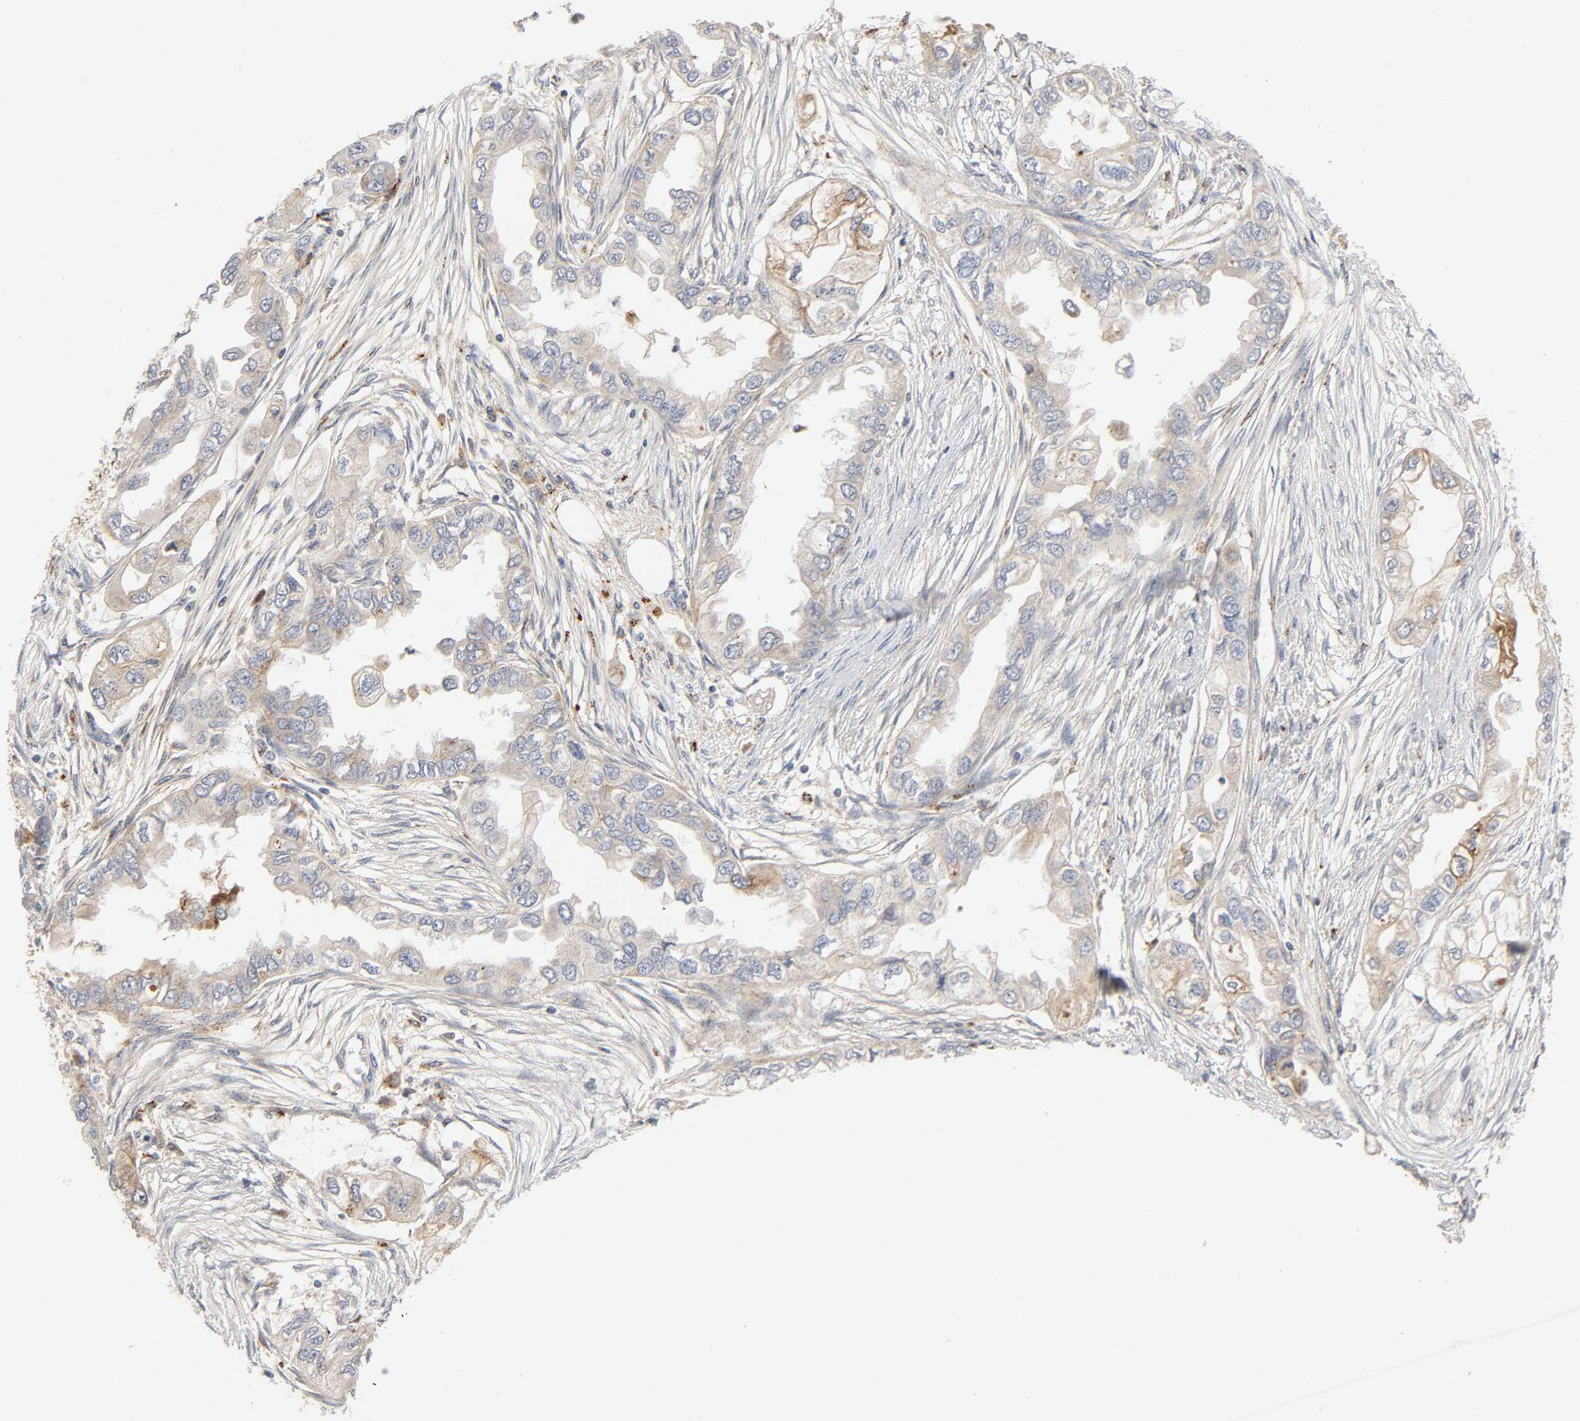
{"staining": {"intensity": "weak", "quantity": ">75%", "location": "cytoplasmic/membranous"}, "tissue": "endometrial cancer", "cell_type": "Tumor cells", "image_type": "cancer", "snomed": [{"axis": "morphology", "description": "Adenocarcinoma, NOS"}, {"axis": "topography", "description": "Endometrium"}], "caption": "Immunohistochemistry (DAB) staining of endometrial cancer reveals weak cytoplasmic/membranous protein expression in approximately >75% of tumor cells. (Stains: DAB (3,3'-diaminobenzidine) in brown, nuclei in blue, Microscopy: brightfield microscopy at high magnification).", "gene": "REEP6", "patient": {"sex": "female", "age": 67}}